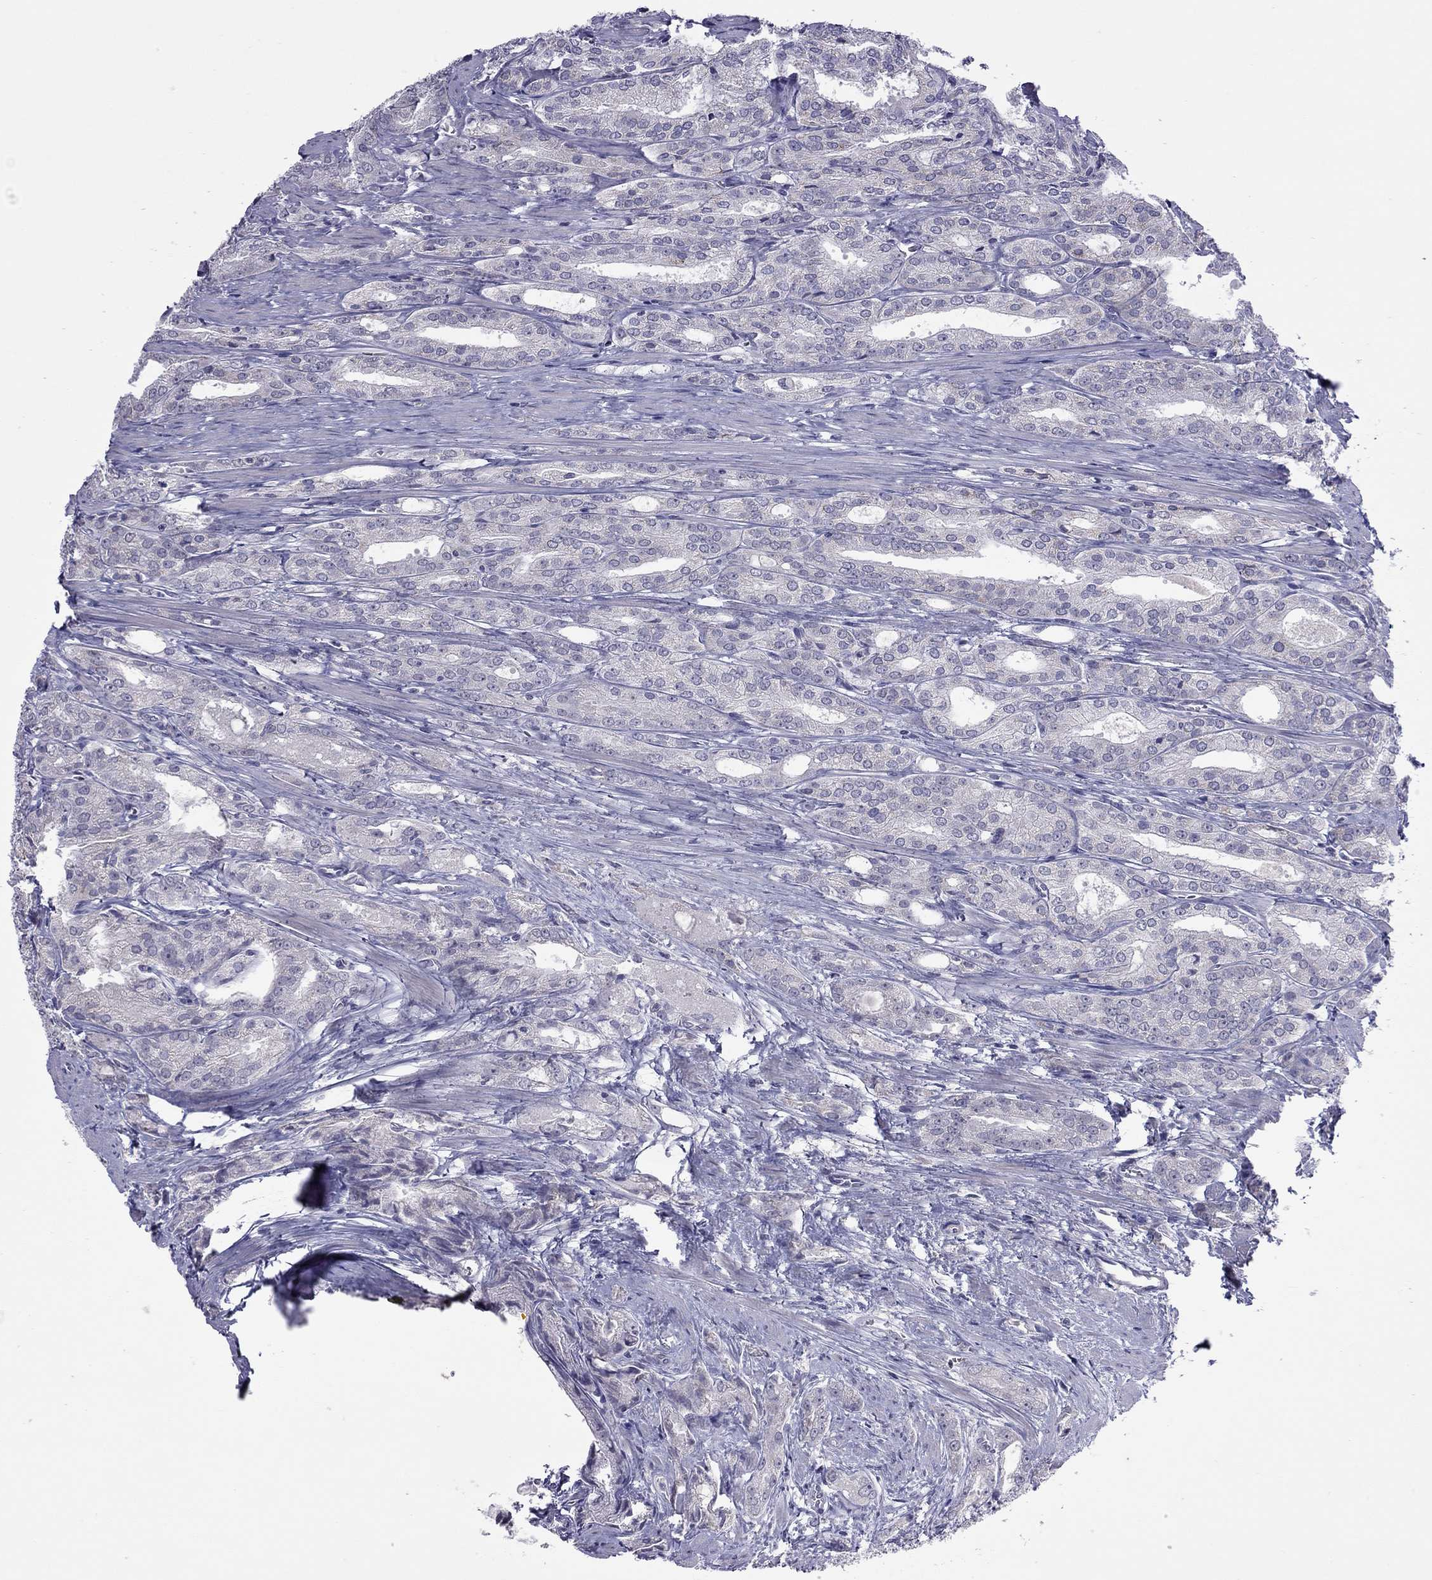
{"staining": {"intensity": "negative", "quantity": "none", "location": "none"}, "tissue": "prostate cancer", "cell_type": "Tumor cells", "image_type": "cancer", "snomed": [{"axis": "morphology", "description": "Adenocarcinoma, NOS"}, {"axis": "morphology", "description": "Adenocarcinoma, High grade"}, {"axis": "topography", "description": "Prostate"}], "caption": "This is an immunohistochemistry (IHC) histopathology image of human adenocarcinoma (high-grade) (prostate). There is no staining in tumor cells.", "gene": "PPP1R3A", "patient": {"sex": "male", "age": 70}}